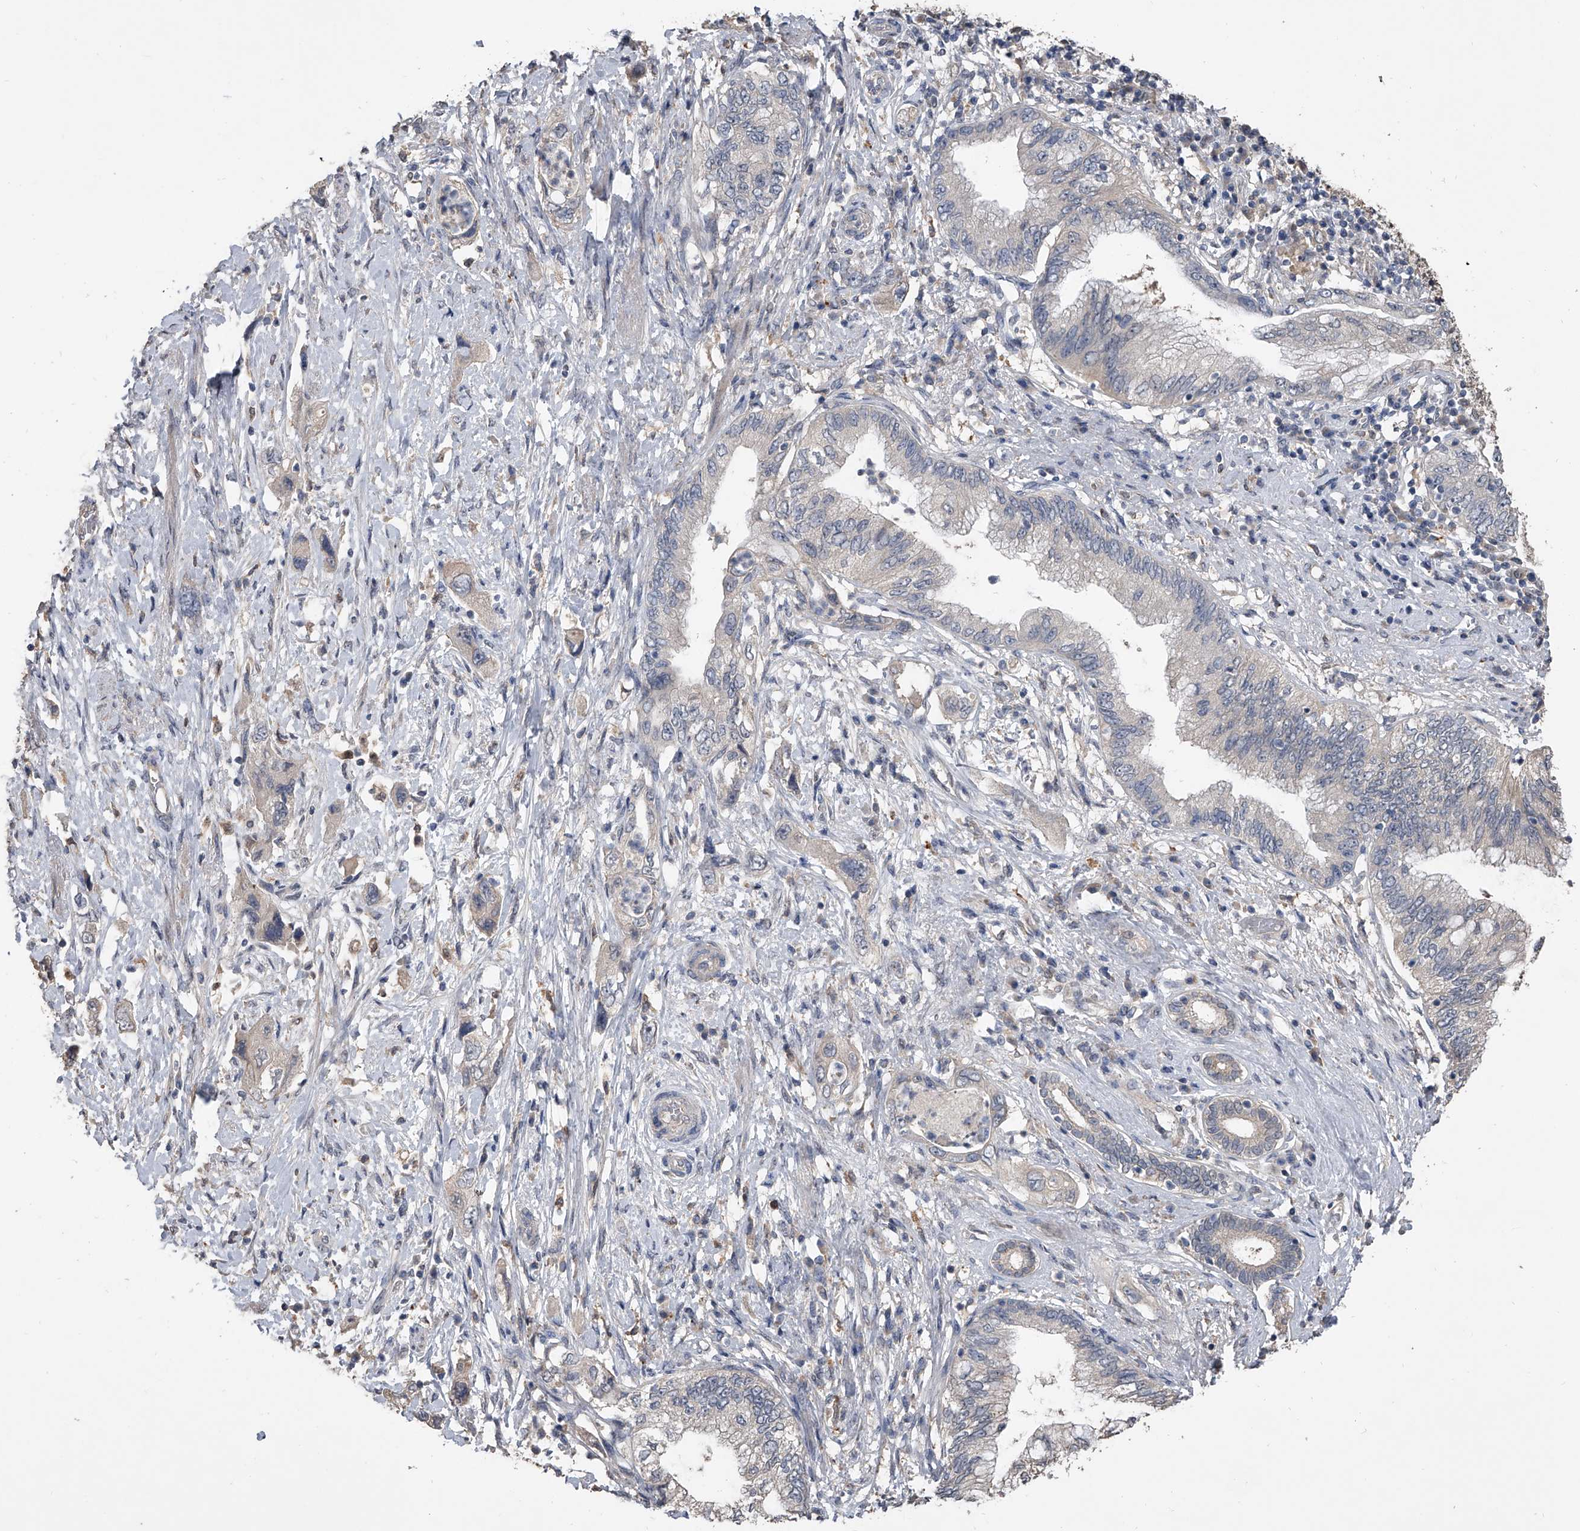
{"staining": {"intensity": "weak", "quantity": "<25%", "location": "cytoplasmic/membranous"}, "tissue": "pancreatic cancer", "cell_type": "Tumor cells", "image_type": "cancer", "snomed": [{"axis": "morphology", "description": "Adenocarcinoma, NOS"}, {"axis": "topography", "description": "Pancreas"}], "caption": "Immunohistochemistry (IHC) of pancreatic cancer (adenocarcinoma) demonstrates no positivity in tumor cells.", "gene": "DOCK9", "patient": {"sex": "female", "age": 73}}